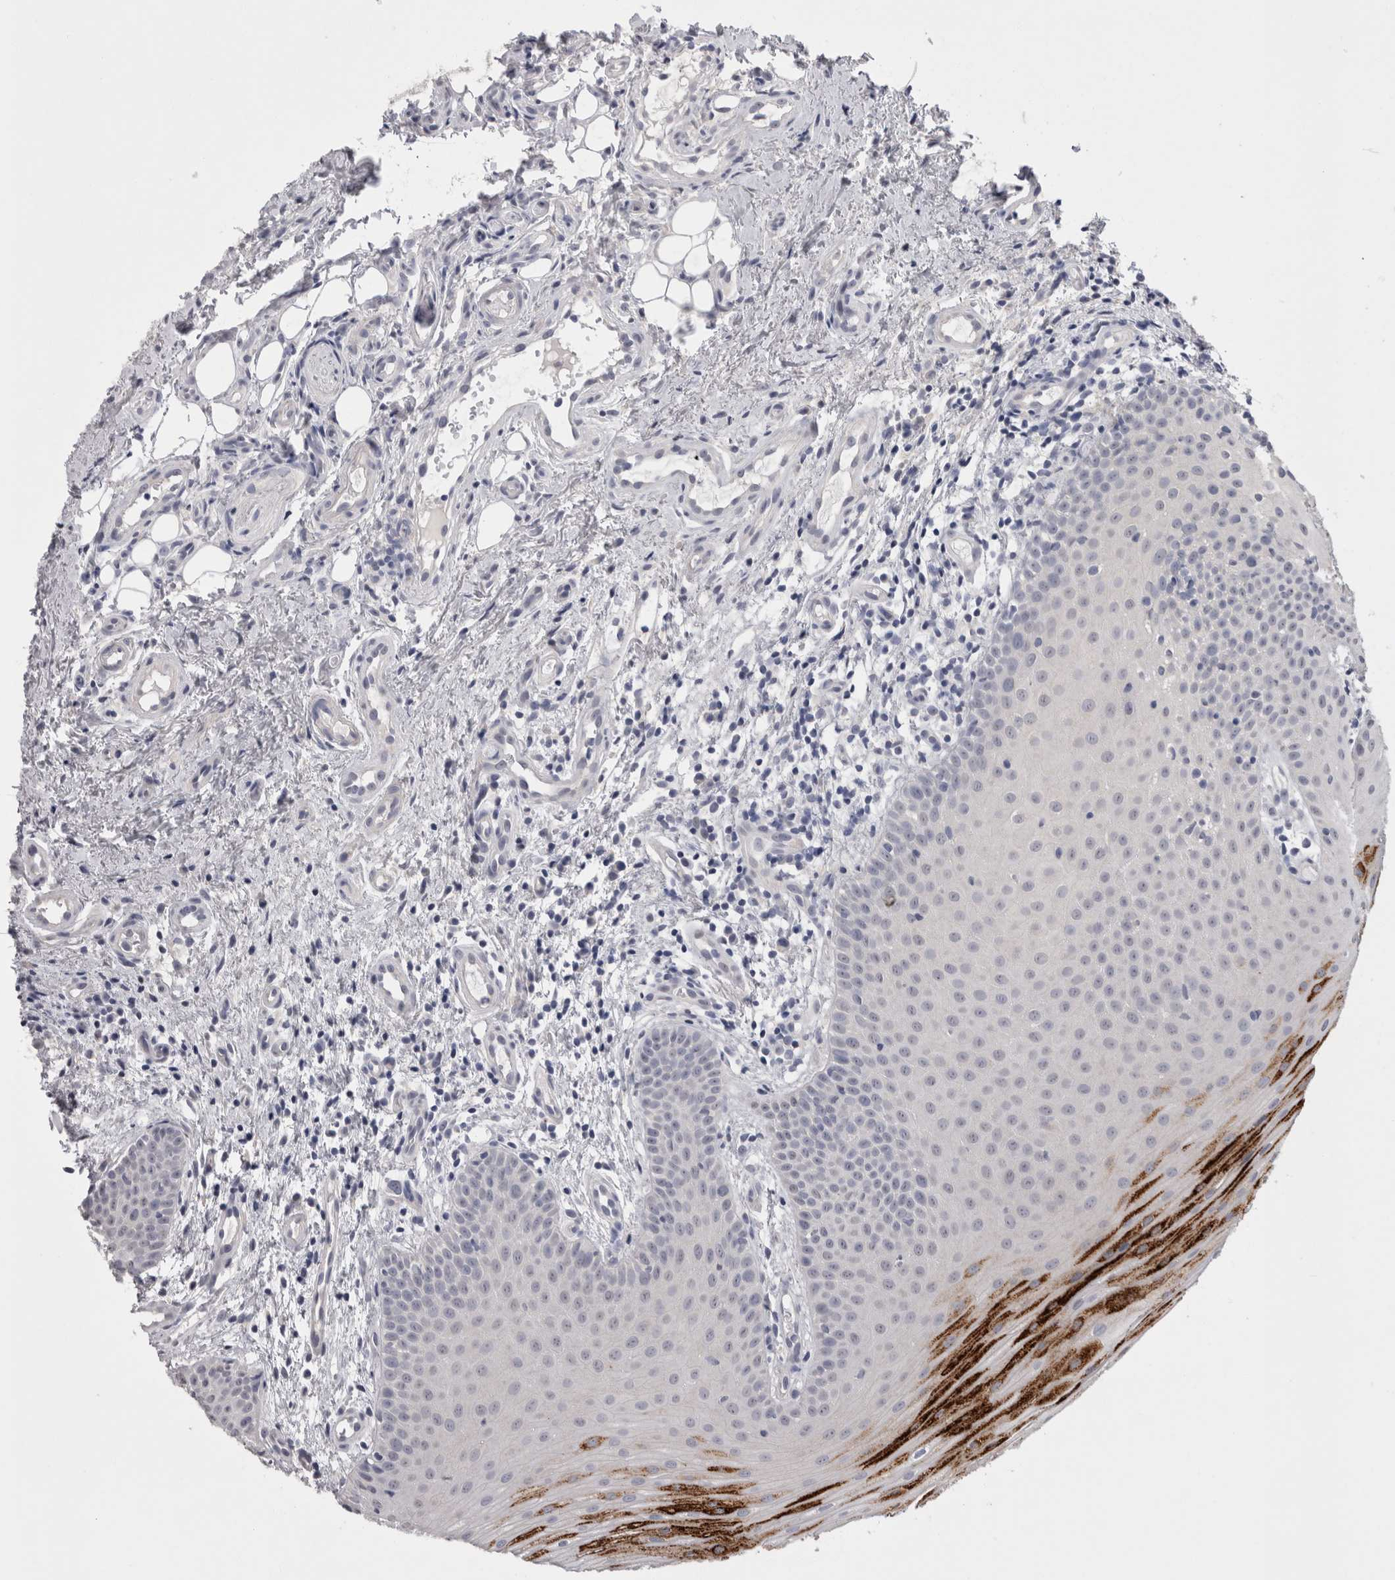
{"staining": {"intensity": "strong", "quantity": "<25%", "location": "cytoplasmic/membranous"}, "tissue": "oral mucosa", "cell_type": "Squamous epithelial cells", "image_type": "normal", "snomed": [{"axis": "morphology", "description": "Normal tissue, NOS"}, {"axis": "topography", "description": "Oral tissue"}], "caption": "Immunohistochemical staining of unremarkable human oral mucosa reveals medium levels of strong cytoplasmic/membranous staining in about <25% of squamous epithelial cells.", "gene": "PWP2", "patient": {"sex": "male", "age": 60}}